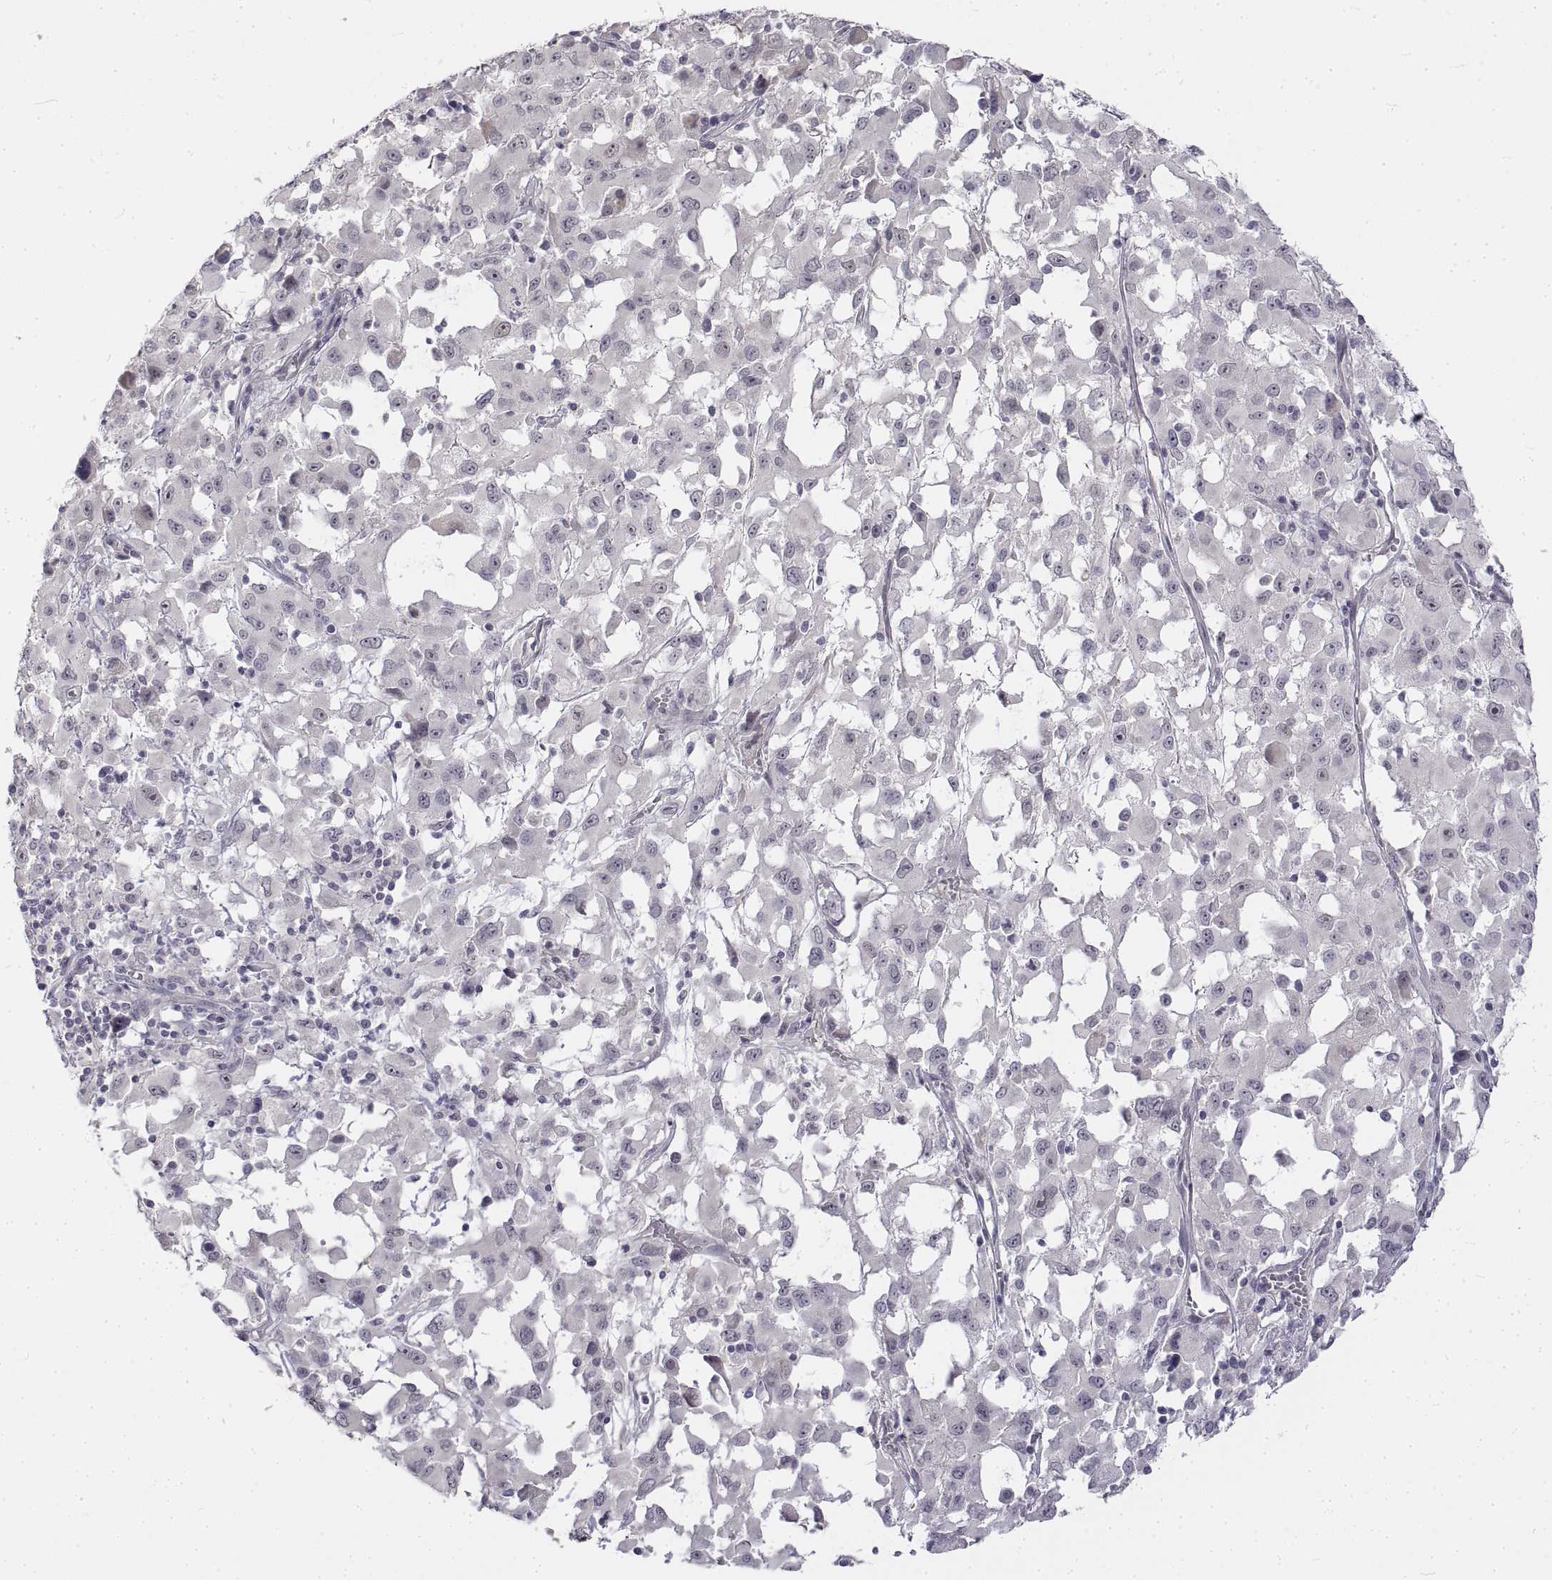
{"staining": {"intensity": "negative", "quantity": "none", "location": "none"}, "tissue": "melanoma", "cell_type": "Tumor cells", "image_type": "cancer", "snomed": [{"axis": "morphology", "description": "Malignant melanoma, Metastatic site"}, {"axis": "topography", "description": "Soft tissue"}], "caption": "A histopathology image of human malignant melanoma (metastatic site) is negative for staining in tumor cells.", "gene": "ANO2", "patient": {"sex": "male", "age": 50}}